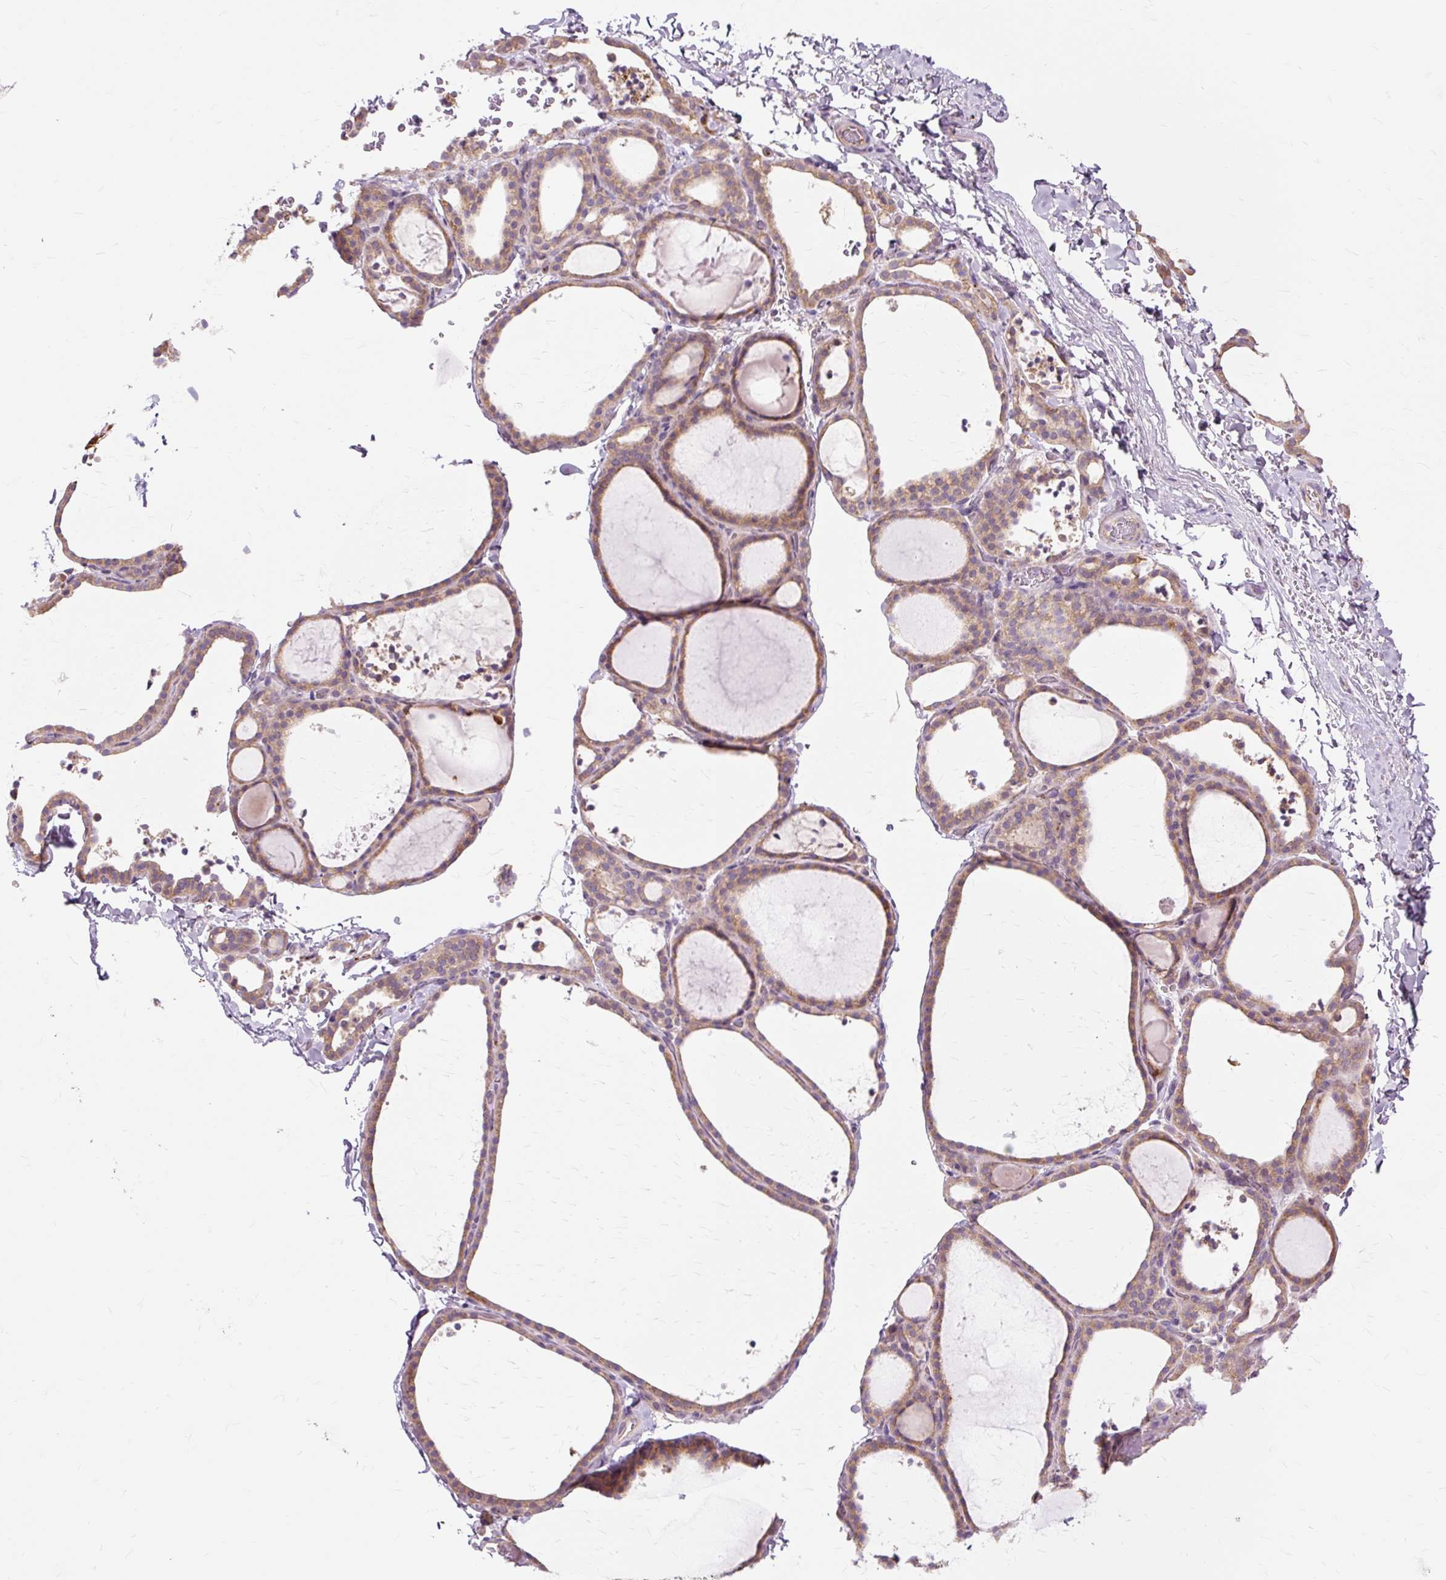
{"staining": {"intensity": "moderate", "quantity": ">75%", "location": "cytoplasmic/membranous"}, "tissue": "thyroid gland", "cell_type": "Glandular cells", "image_type": "normal", "snomed": [{"axis": "morphology", "description": "Normal tissue, NOS"}, {"axis": "topography", "description": "Thyroid gland"}], "caption": "Immunohistochemical staining of benign thyroid gland displays medium levels of moderate cytoplasmic/membranous staining in about >75% of glandular cells.", "gene": "PDZD2", "patient": {"sex": "female", "age": 22}}